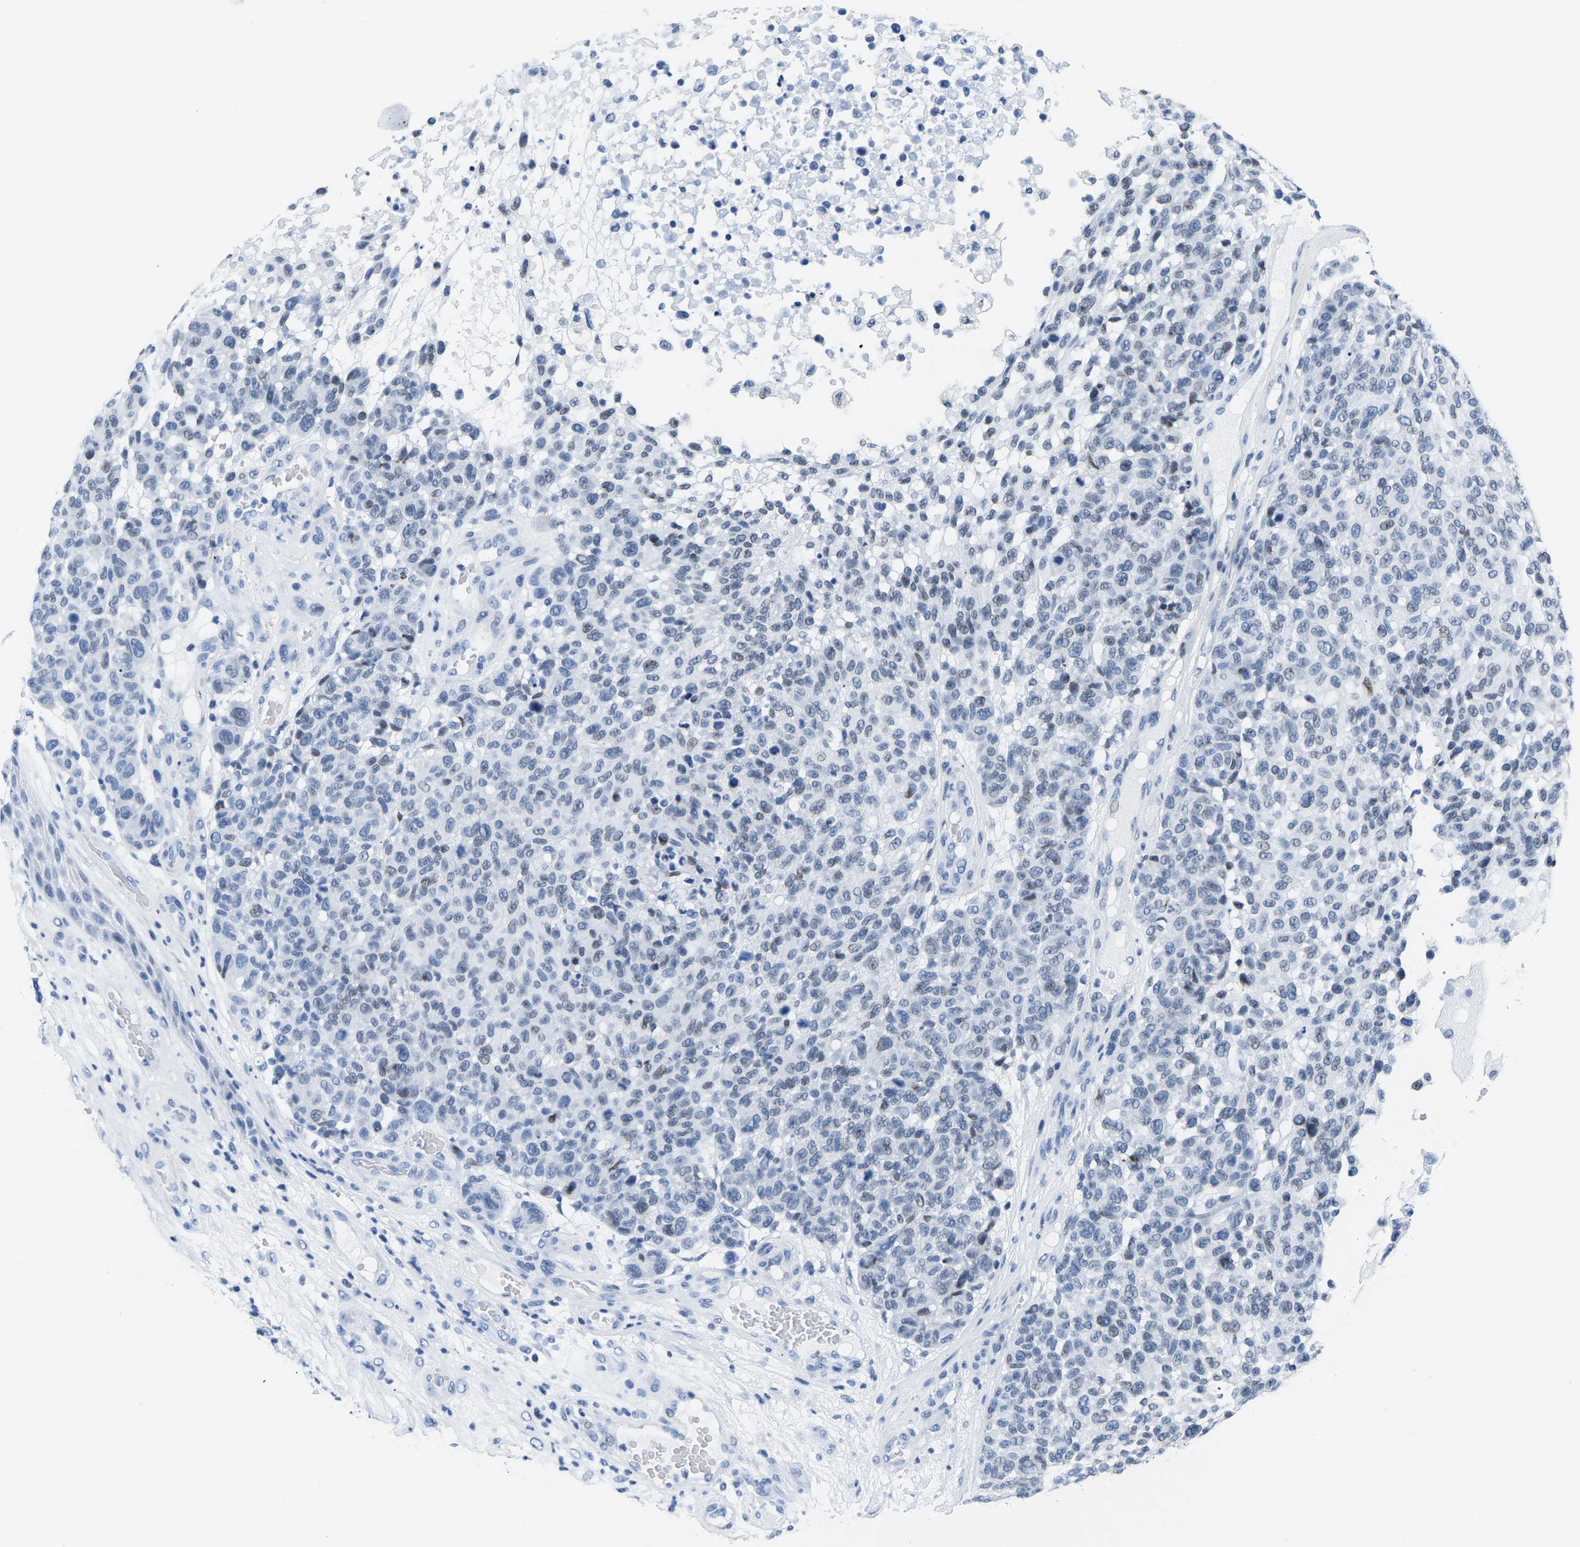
{"staining": {"intensity": "weak", "quantity": "<25%", "location": "nuclear"}, "tissue": "melanoma", "cell_type": "Tumor cells", "image_type": "cancer", "snomed": [{"axis": "morphology", "description": "Malignant melanoma, NOS"}, {"axis": "topography", "description": "Skin"}], "caption": "The image shows no staining of tumor cells in melanoma.", "gene": "UPK3A", "patient": {"sex": "male", "age": 59}}